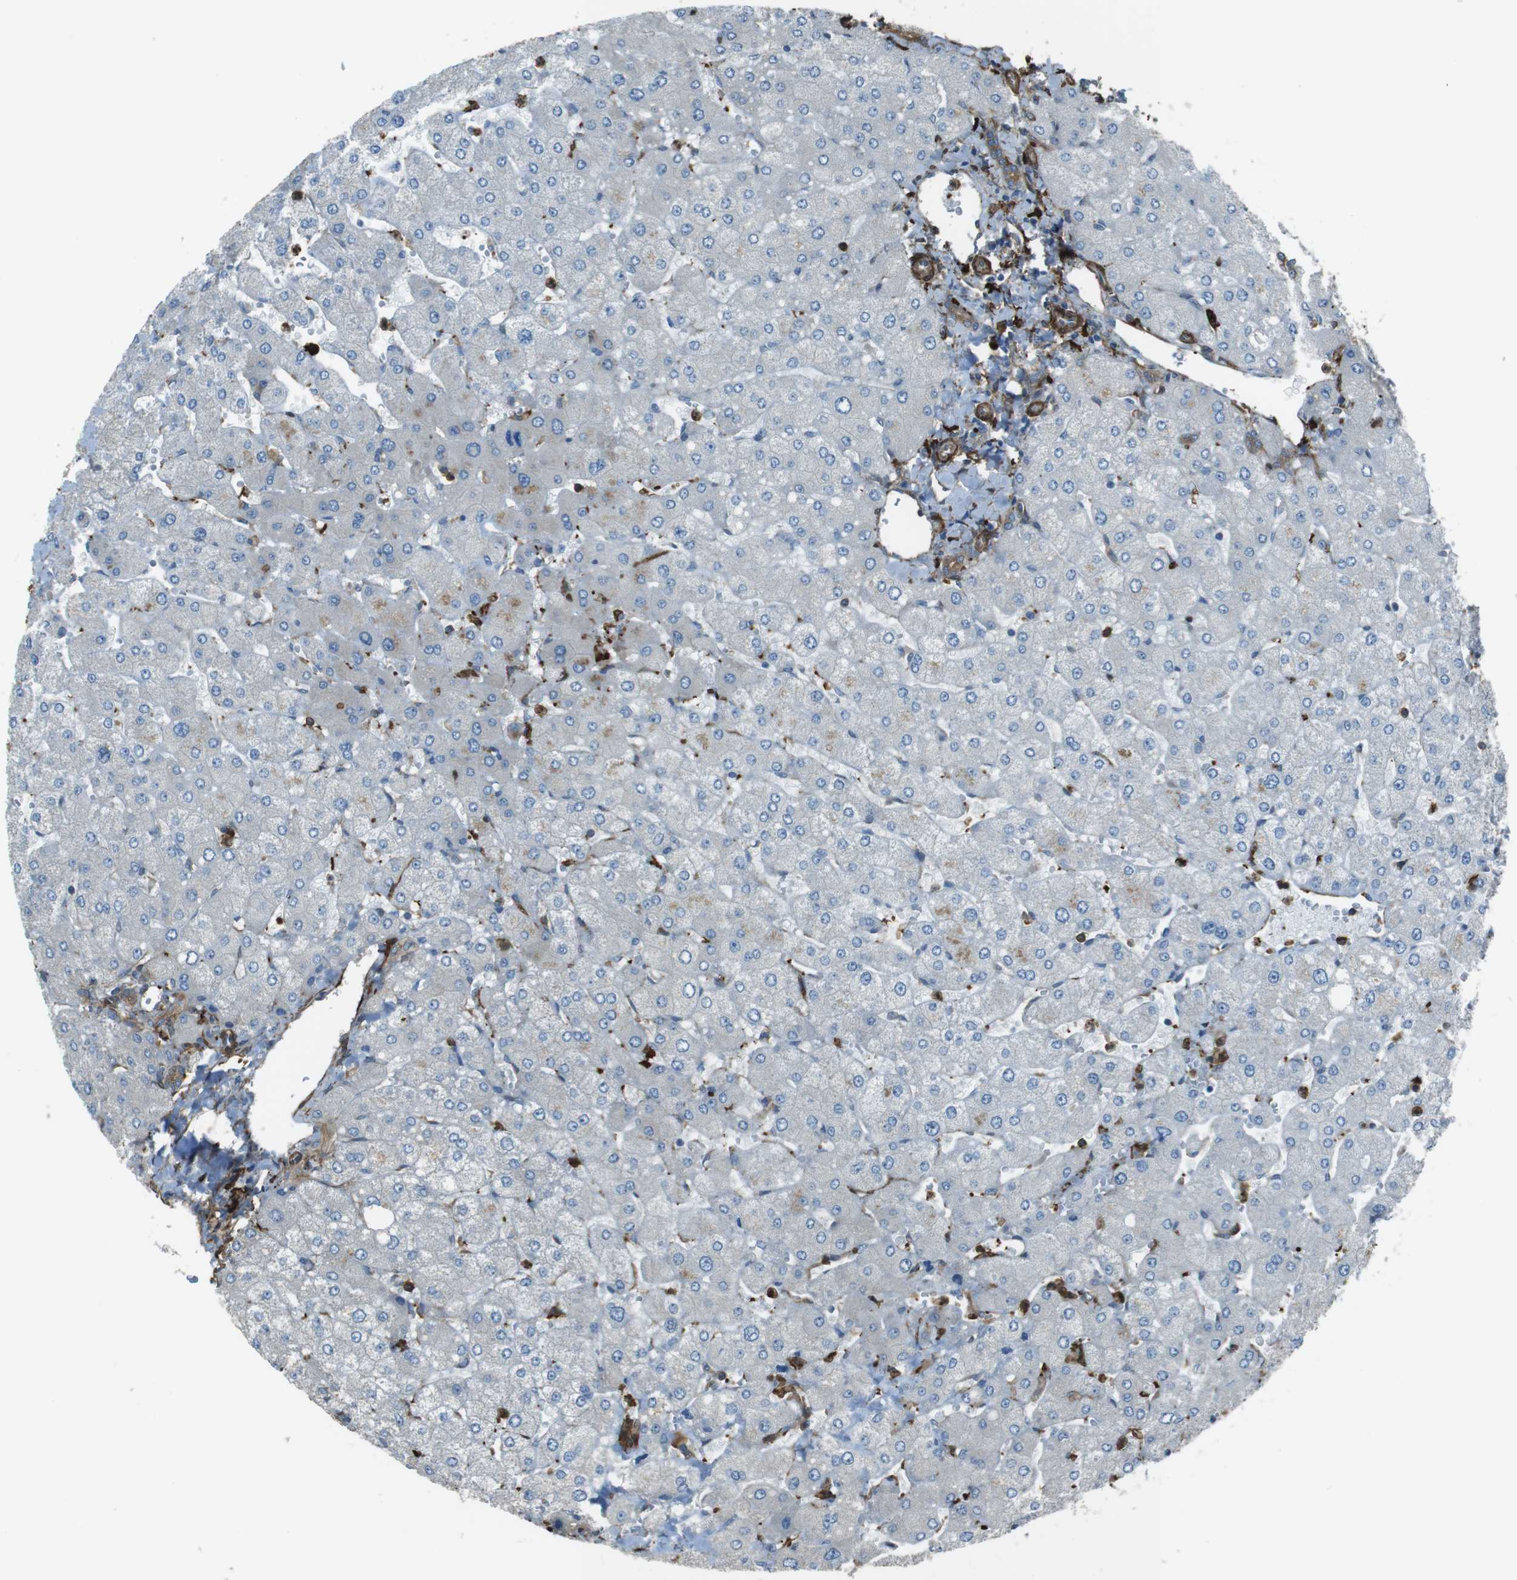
{"staining": {"intensity": "moderate", "quantity": ">75%", "location": "cytoplasmic/membranous"}, "tissue": "liver", "cell_type": "Cholangiocytes", "image_type": "normal", "snomed": [{"axis": "morphology", "description": "Normal tissue, NOS"}, {"axis": "topography", "description": "Liver"}], "caption": "Immunohistochemical staining of benign human liver reveals moderate cytoplasmic/membranous protein staining in about >75% of cholangiocytes.", "gene": "SFT2D1", "patient": {"sex": "male", "age": 55}}